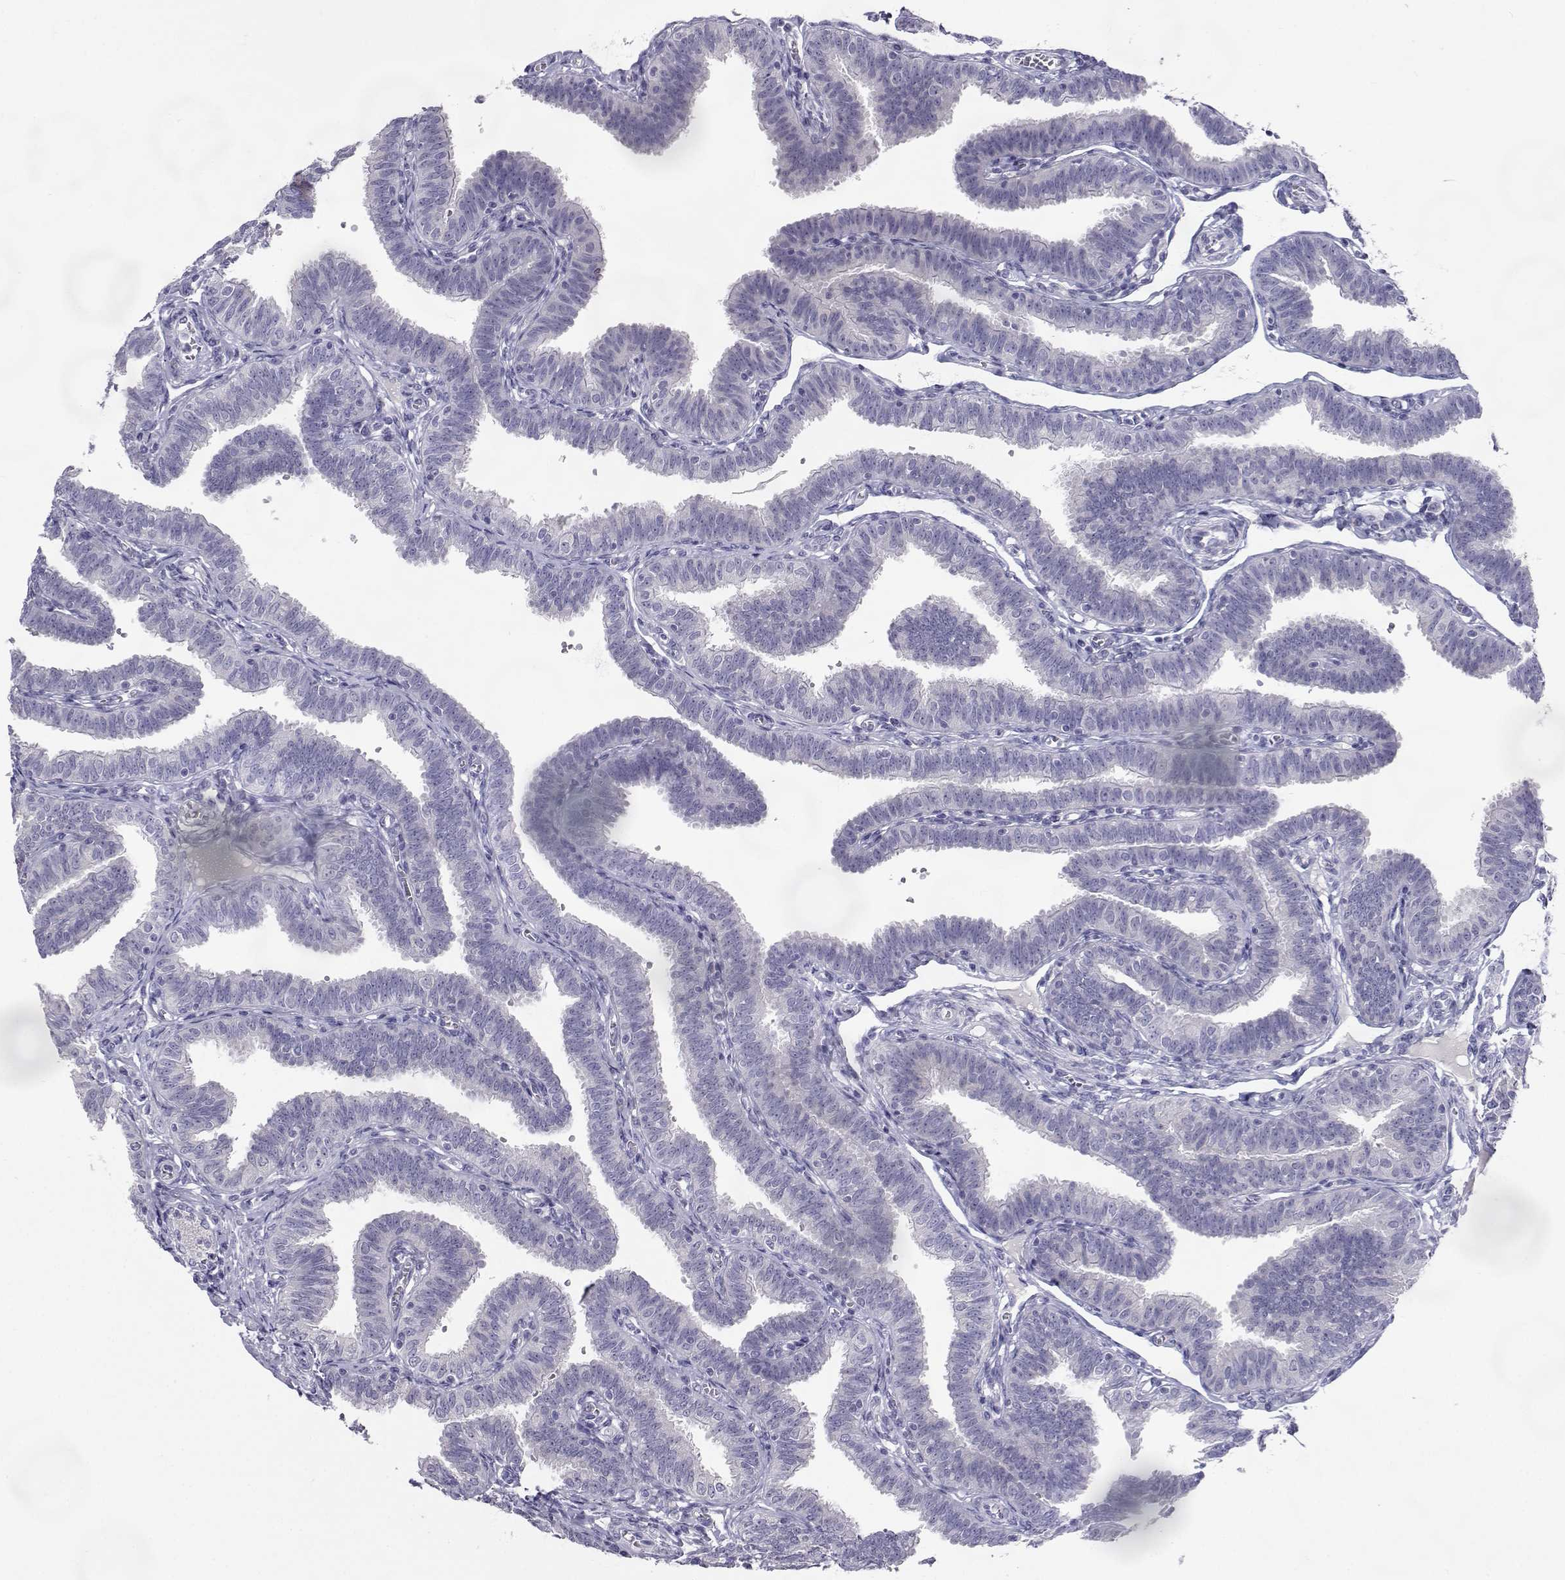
{"staining": {"intensity": "negative", "quantity": "none", "location": "none"}, "tissue": "fallopian tube", "cell_type": "Glandular cells", "image_type": "normal", "snomed": [{"axis": "morphology", "description": "Normal tissue, NOS"}, {"axis": "topography", "description": "Fallopian tube"}], "caption": "A high-resolution histopathology image shows immunohistochemistry (IHC) staining of unremarkable fallopian tube, which demonstrates no significant staining in glandular cells.", "gene": "SLC6A3", "patient": {"sex": "female", "age": 25}}